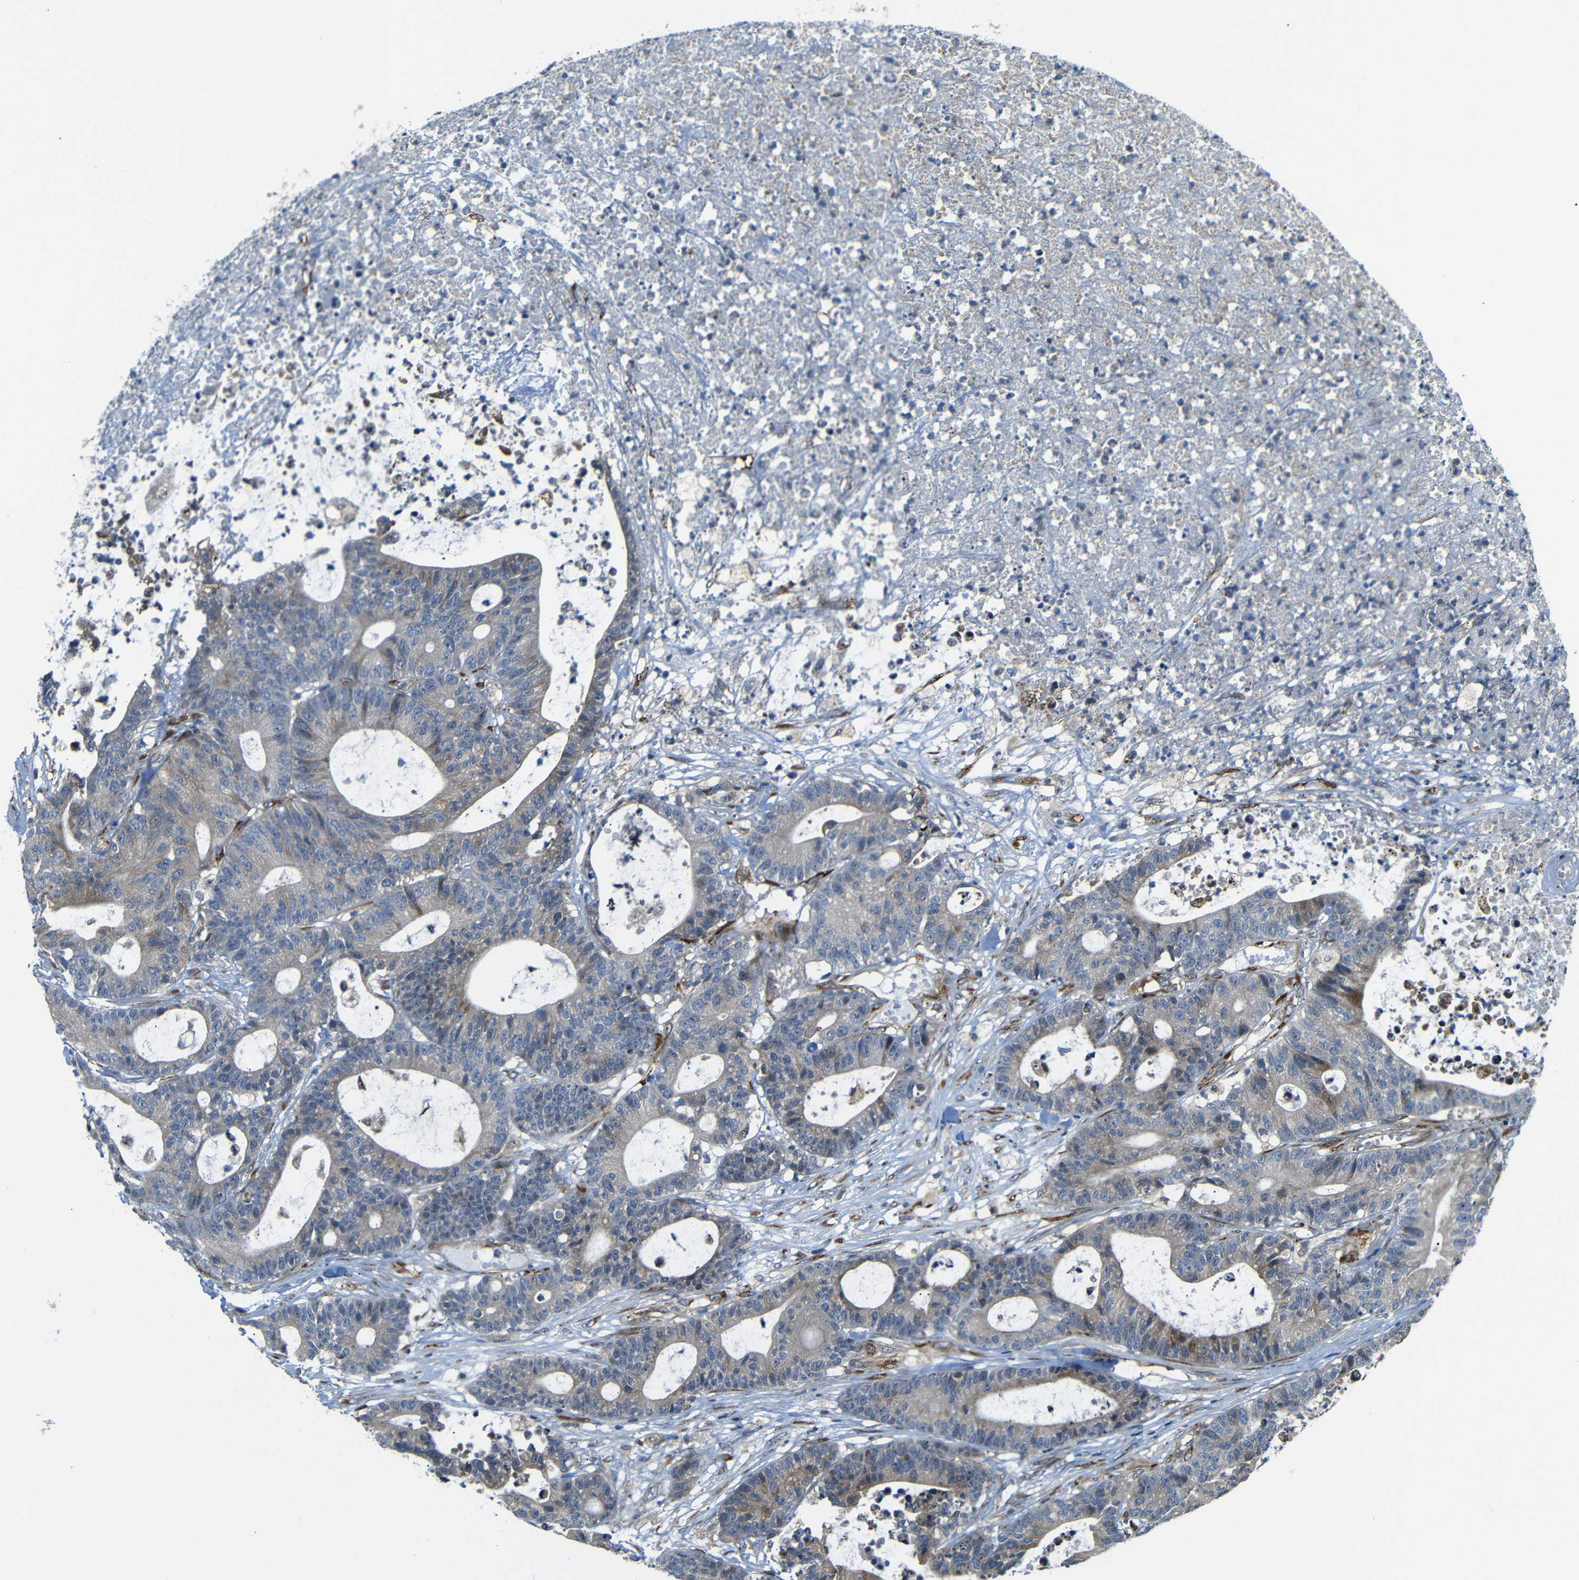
{"staining": {"intensity": "weak", "quantity": "<25%", "location": "cytoplasmic/membranous"}, "tissue": "colorectal cancer", "cell_type": "Tumor cells", "image_type": "cancer", "snomed": [{"axis": "morphology", "description": "Adenocarcinoma, NOS"}, {"axis": "topography", "description": "Colon"}], "caption": "Tumor cells are negative for protein expression in human adenocarcinoma (colorectal).", "gene": "P3H2", "patient": {"sex": "female", "age": 84}}